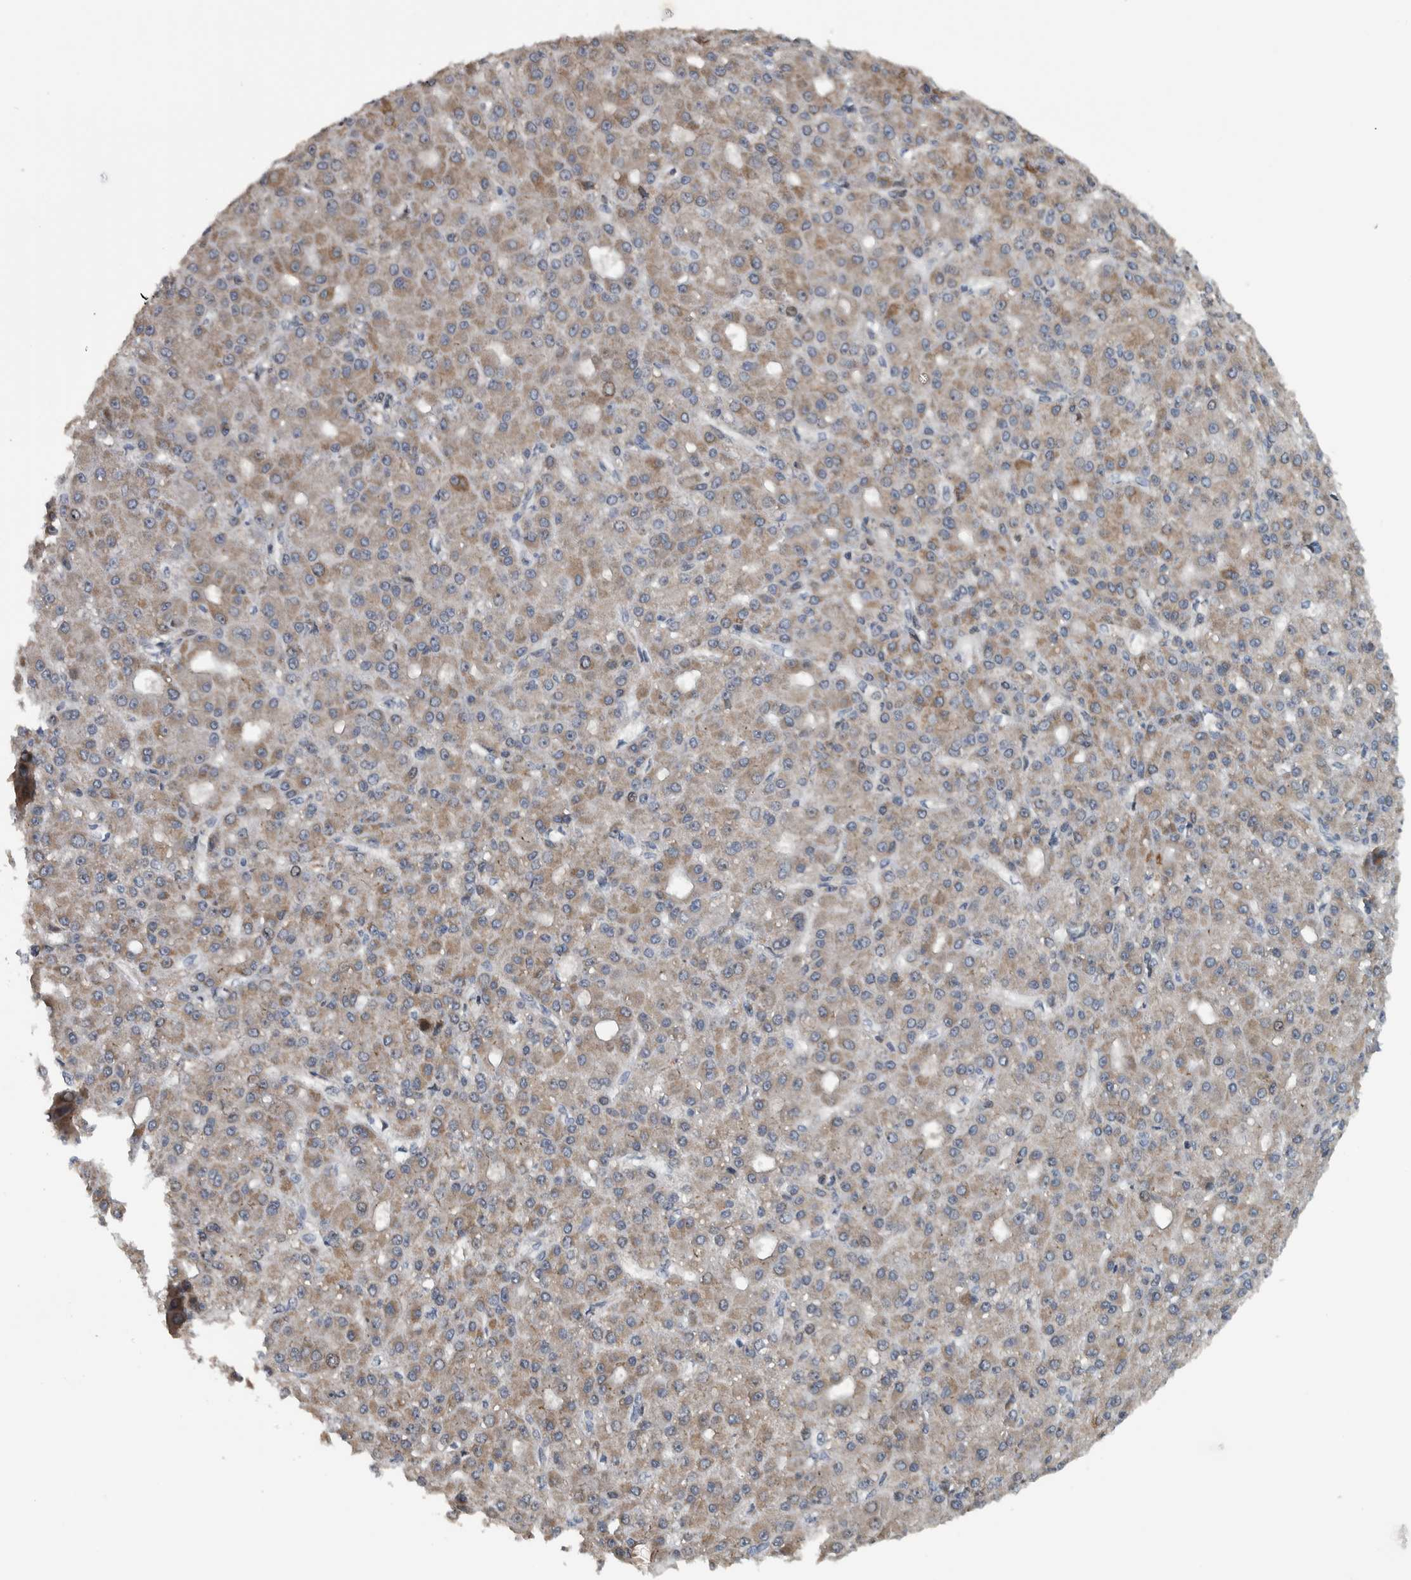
{"staining": {"intensity": "weak", "quantity": ">75%", "location": "cytoplasmic/membranous"}, "tissue": "liver cancer", "cell_type": "Tumor cells", "image_type": "cancer", "snomed": [{"axis": "morphology", "description": "Carcinoma, Hepatocellular, NOS"}, {"axis": "topography", "description": "Liver"}], "caption": "Tumor cells show weak cytoplasmic/membranous expression in approximately >75% of cells in liver hepatocellular carcinoma.", "gene": "BAIAP2L1", "patient": {"sex": "male", "age": 67}}